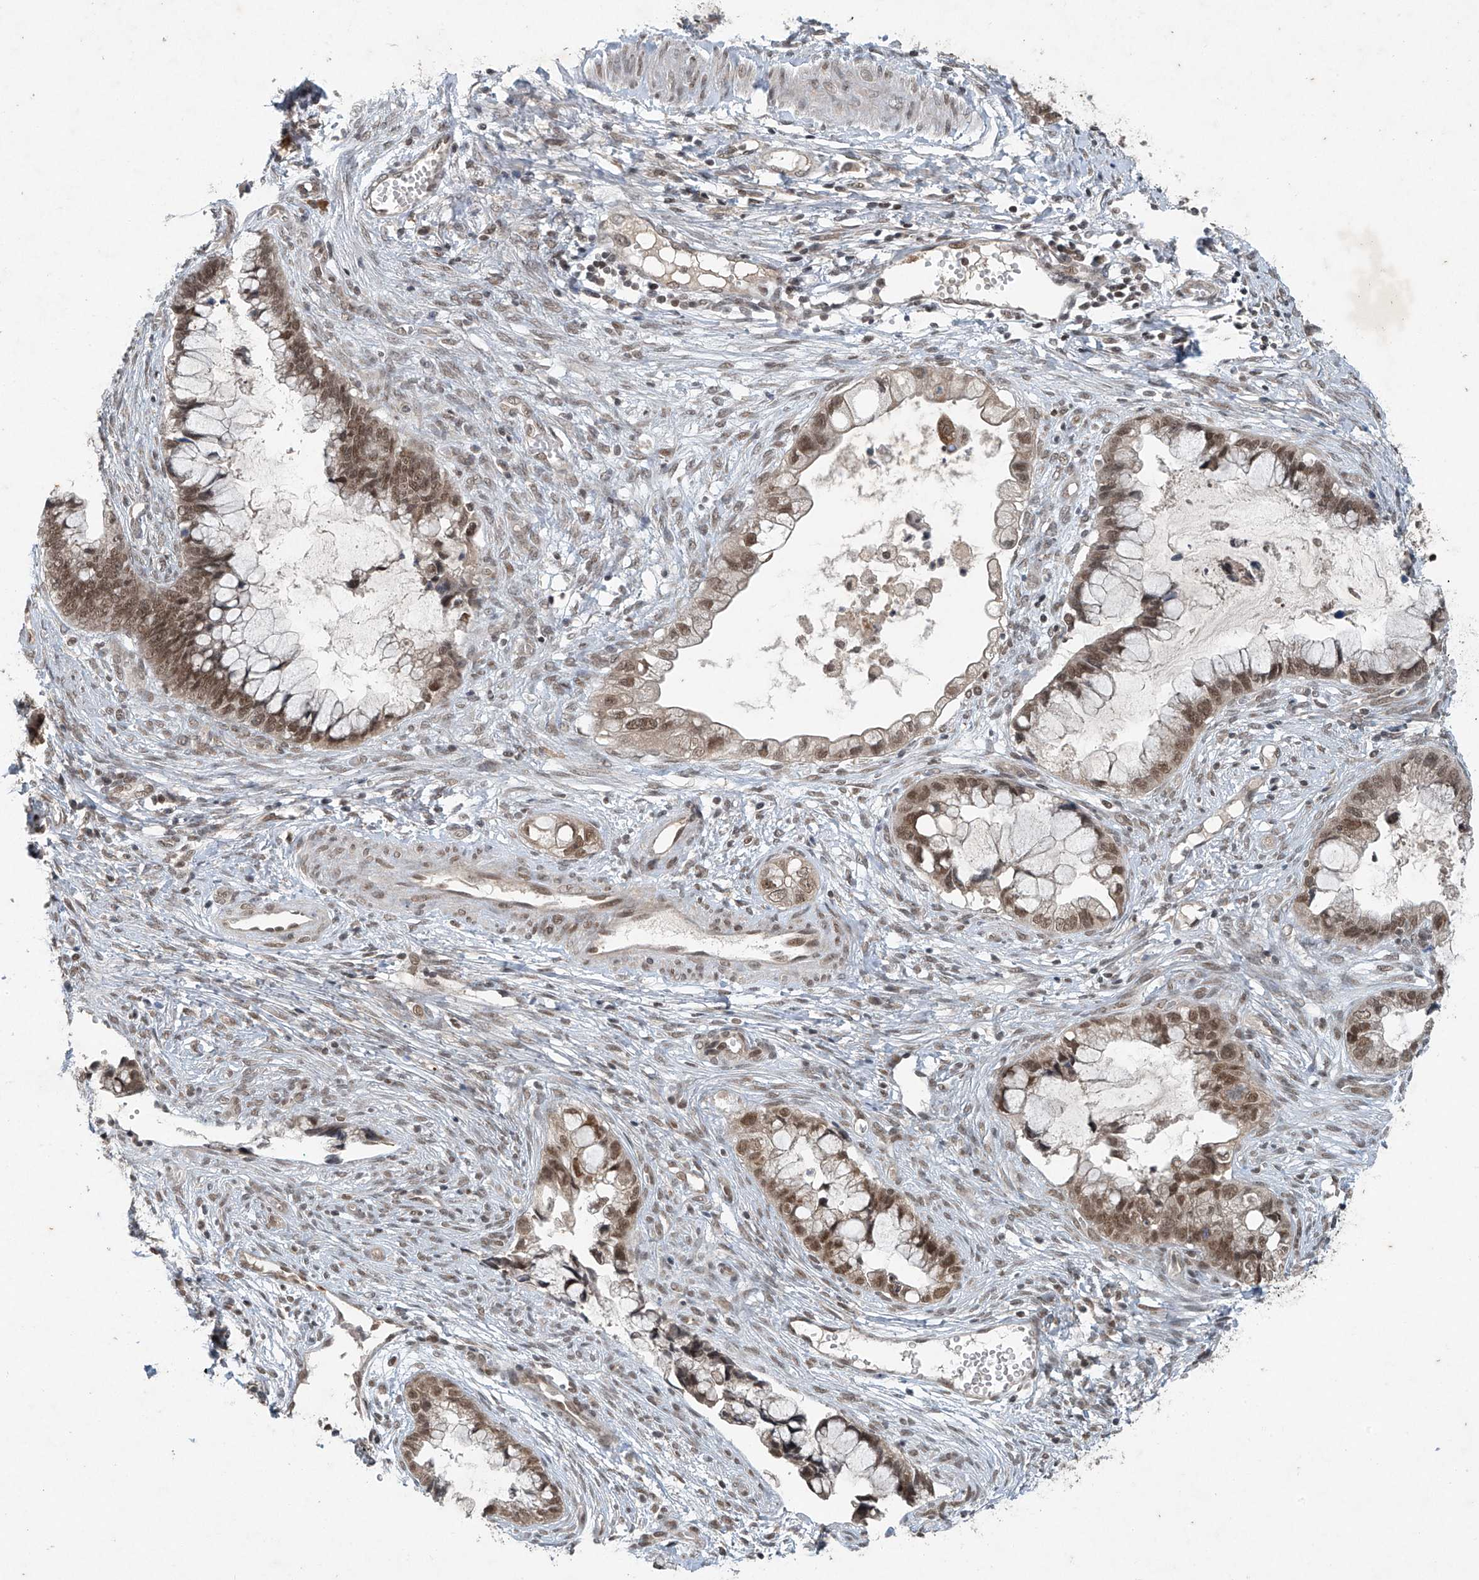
{"staining": {"intensity": "moderate", "quantity": "25%-75%", "location": "nuclear"}, "tissue": "cervical cancer", "cell_type": "Tumor cells", "image_type": "cancer", "snomed": [{"axis": "morphology", "description": "Adenocarcinoma, NOS"}, {"axis": "topography", "description": "Cervix"}], "caption": "Immunohistochemistry of adenocarcinoma (cervical) shows medium levels of moderate nuclear expression in approximately 25%-75% of tumor cells. (DAB = brown stain, brightfield microscopy at high magnification).", "gene": "TAF8", "patient": {"sex": "female", "age": 44}}